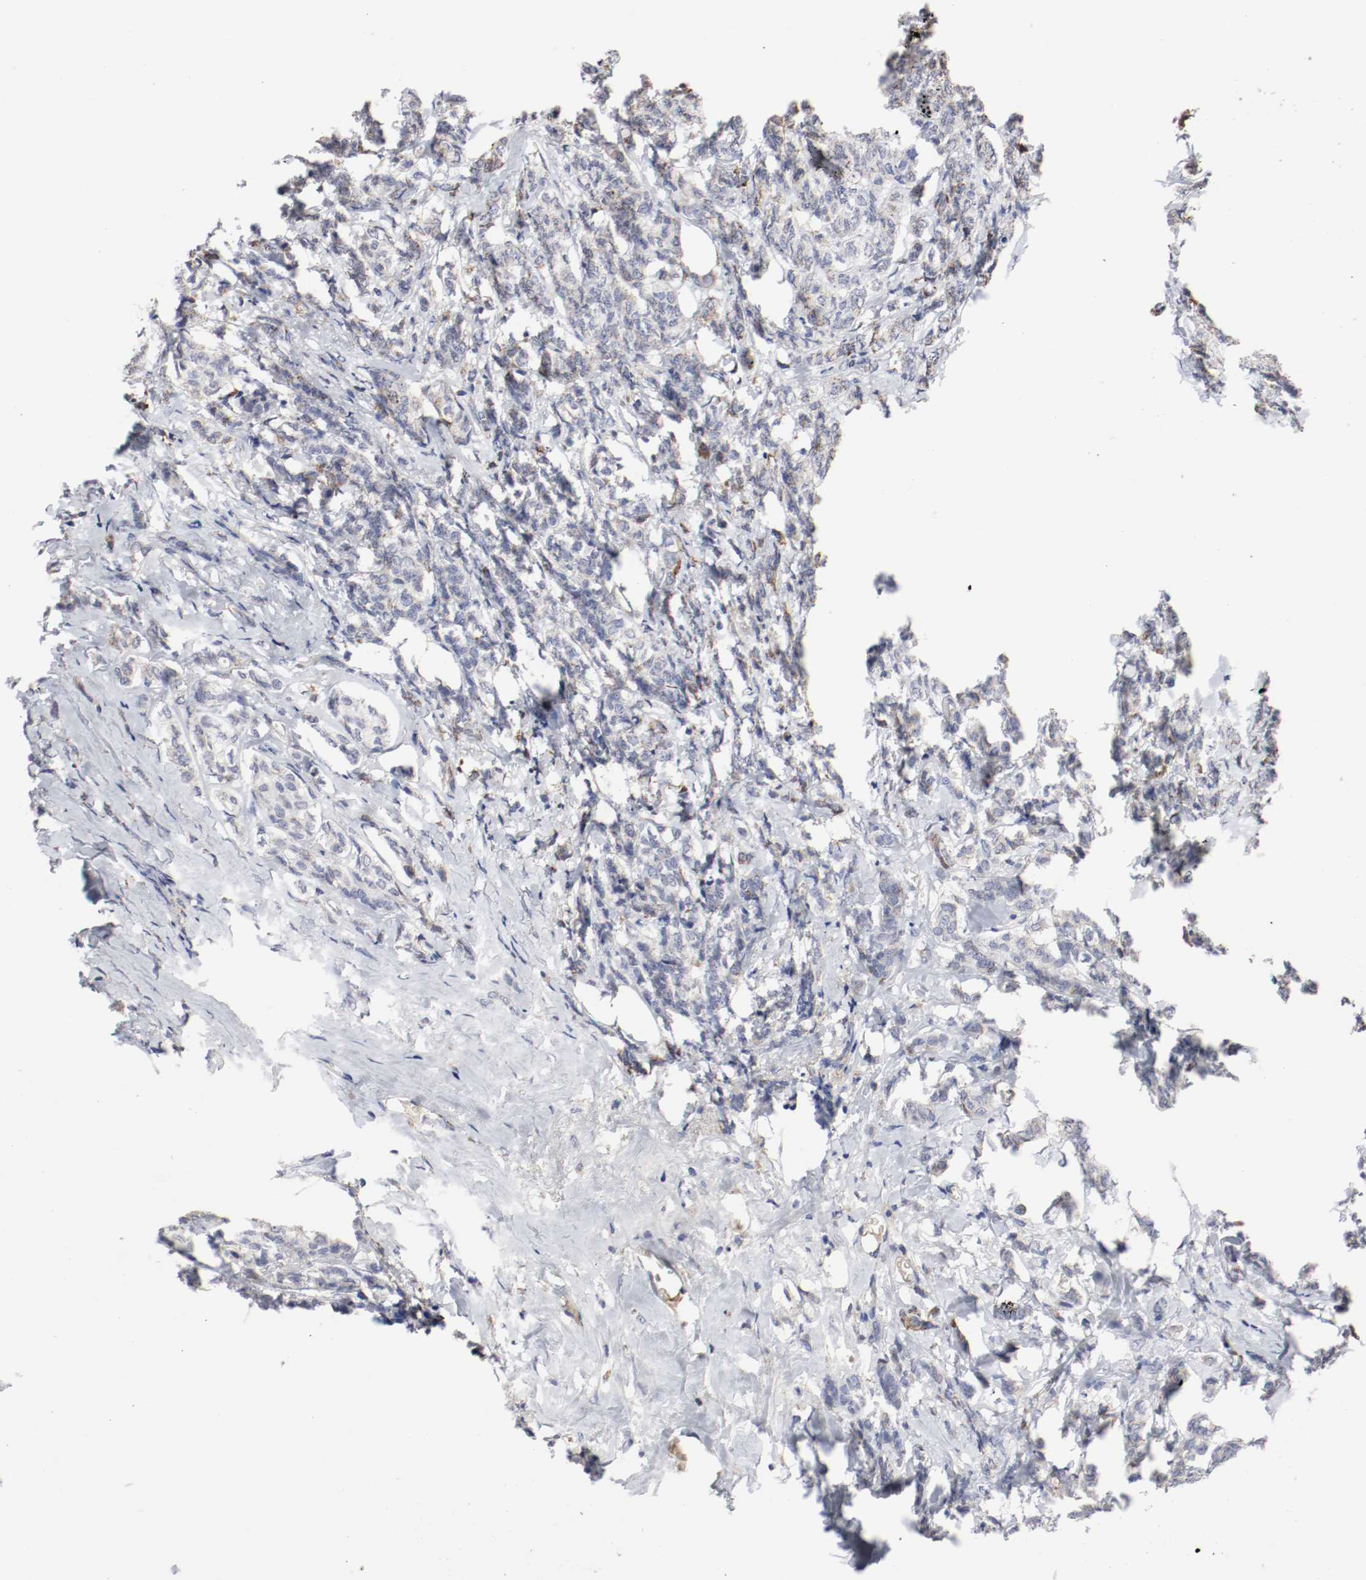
{"staining": {"intensity": "moderate", "quantity": ">75%", "location": "cytoplasmic/membranous"}, "tissue": "breast cancer", "cell_type": "Tumor cells", "image_type": "cancer", "snomed": [{"axis": "morphology", "description": "Lobular carcinoma"}, {"axis": "topography", "description": "Breast"}], "caption": "Protein expression analysis of human breast lobular carcinoma reveals moderate cytoplasmic/membranous expression in about >75% of tumor cells.", "gene": "AFG3L2", "patient": {"sex": "female", "age": 60}}